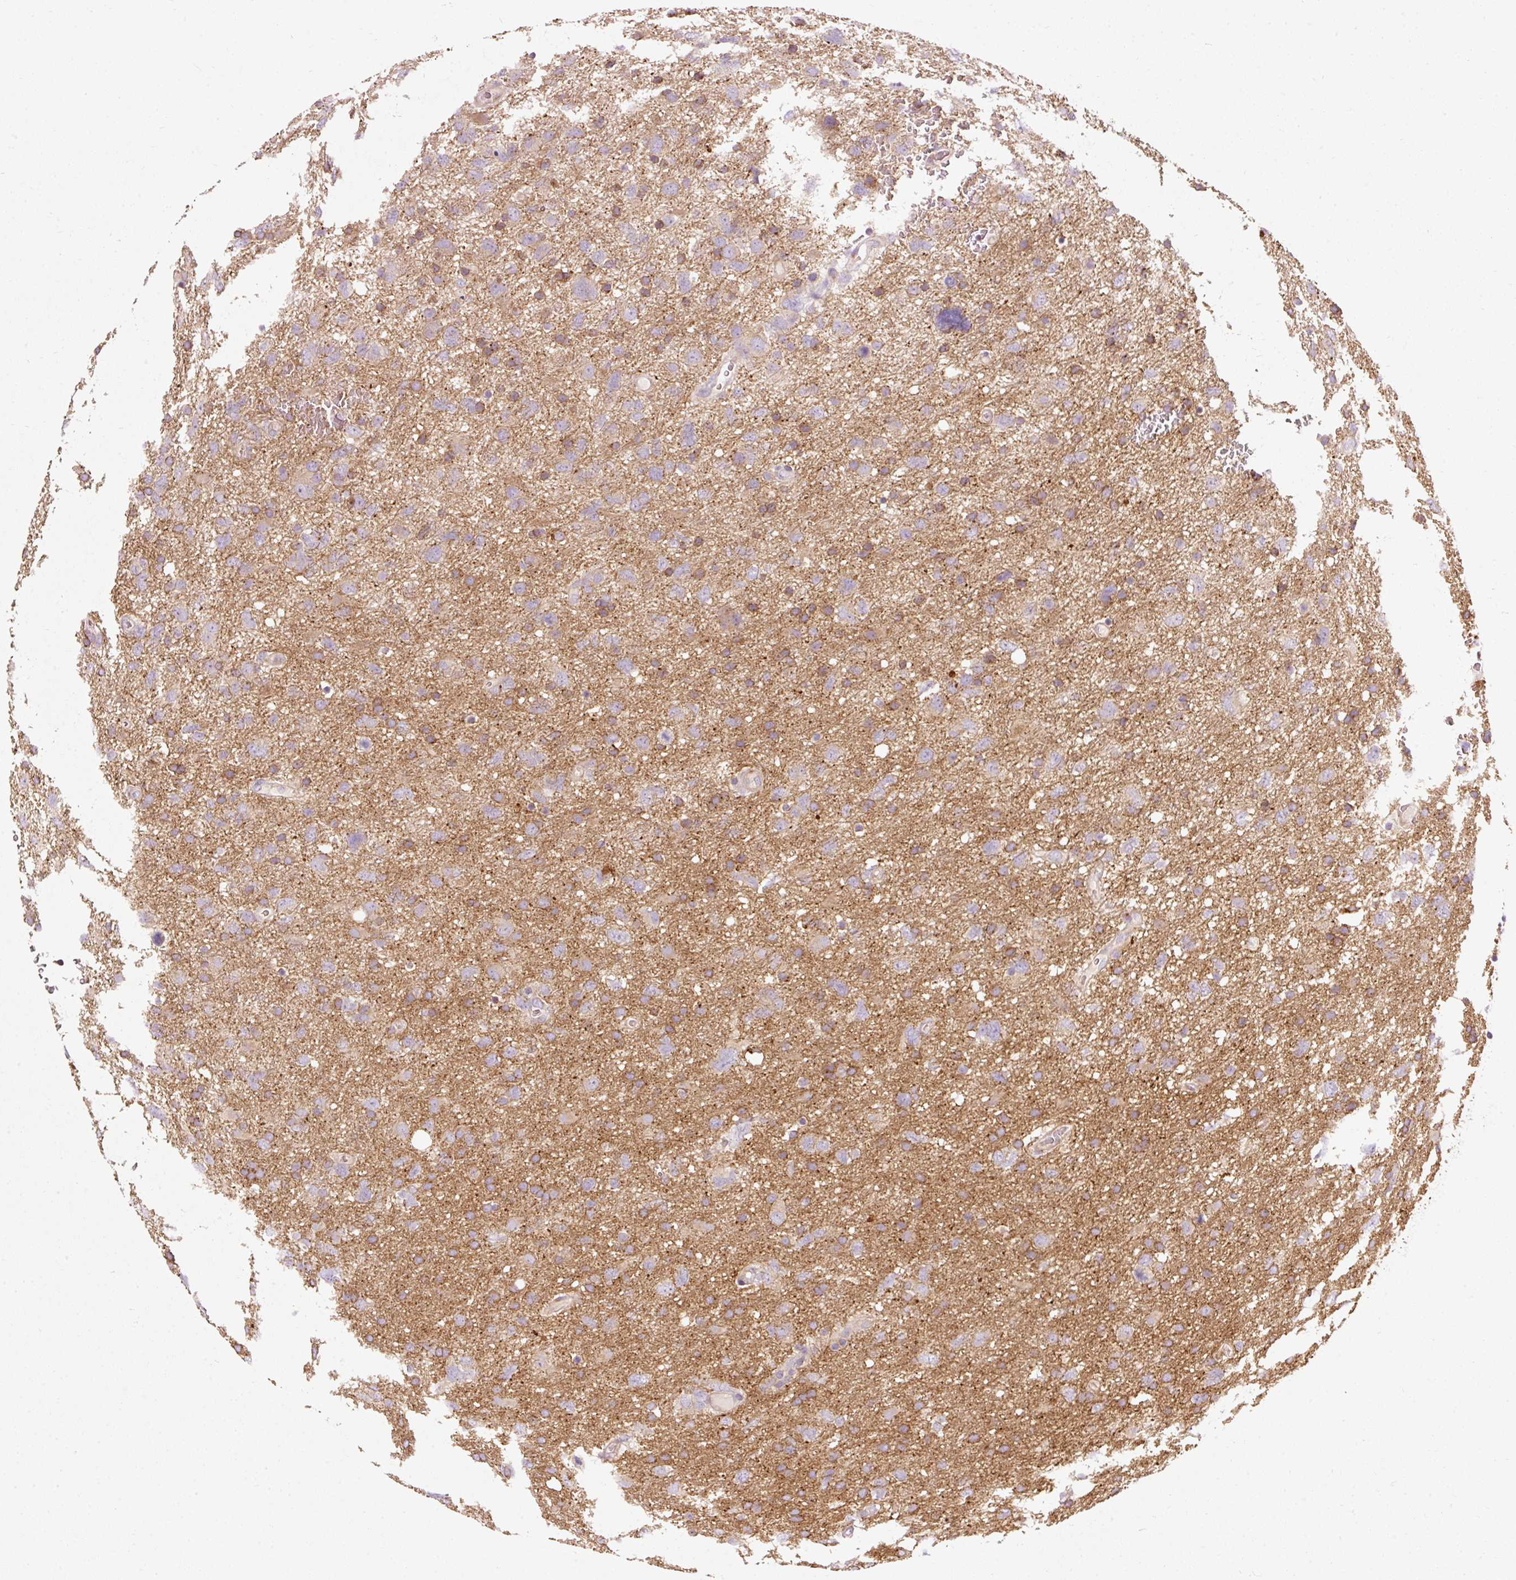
{"staining": {"intensity": "moderate", "quantity": "25%-75%", "location": "cytoplasmic/membranous"}, "tissue": "glioma", "cell_type": "Tumor cells", "image_type": "cancer", "snomed": [{"axis": "morphology", "description": "Glioma, malignant, High grade"}, {"axis": "topography", "description": "Brain"}], "caption": "Protein expression analysis of human malignant glioma (high-grade) reveals moderate cytoplasmic/membranous expression in approximately 25%-75% of tumor cells.", "gene": "NAPA", "patient": {"sex": "male", "age": 61}}